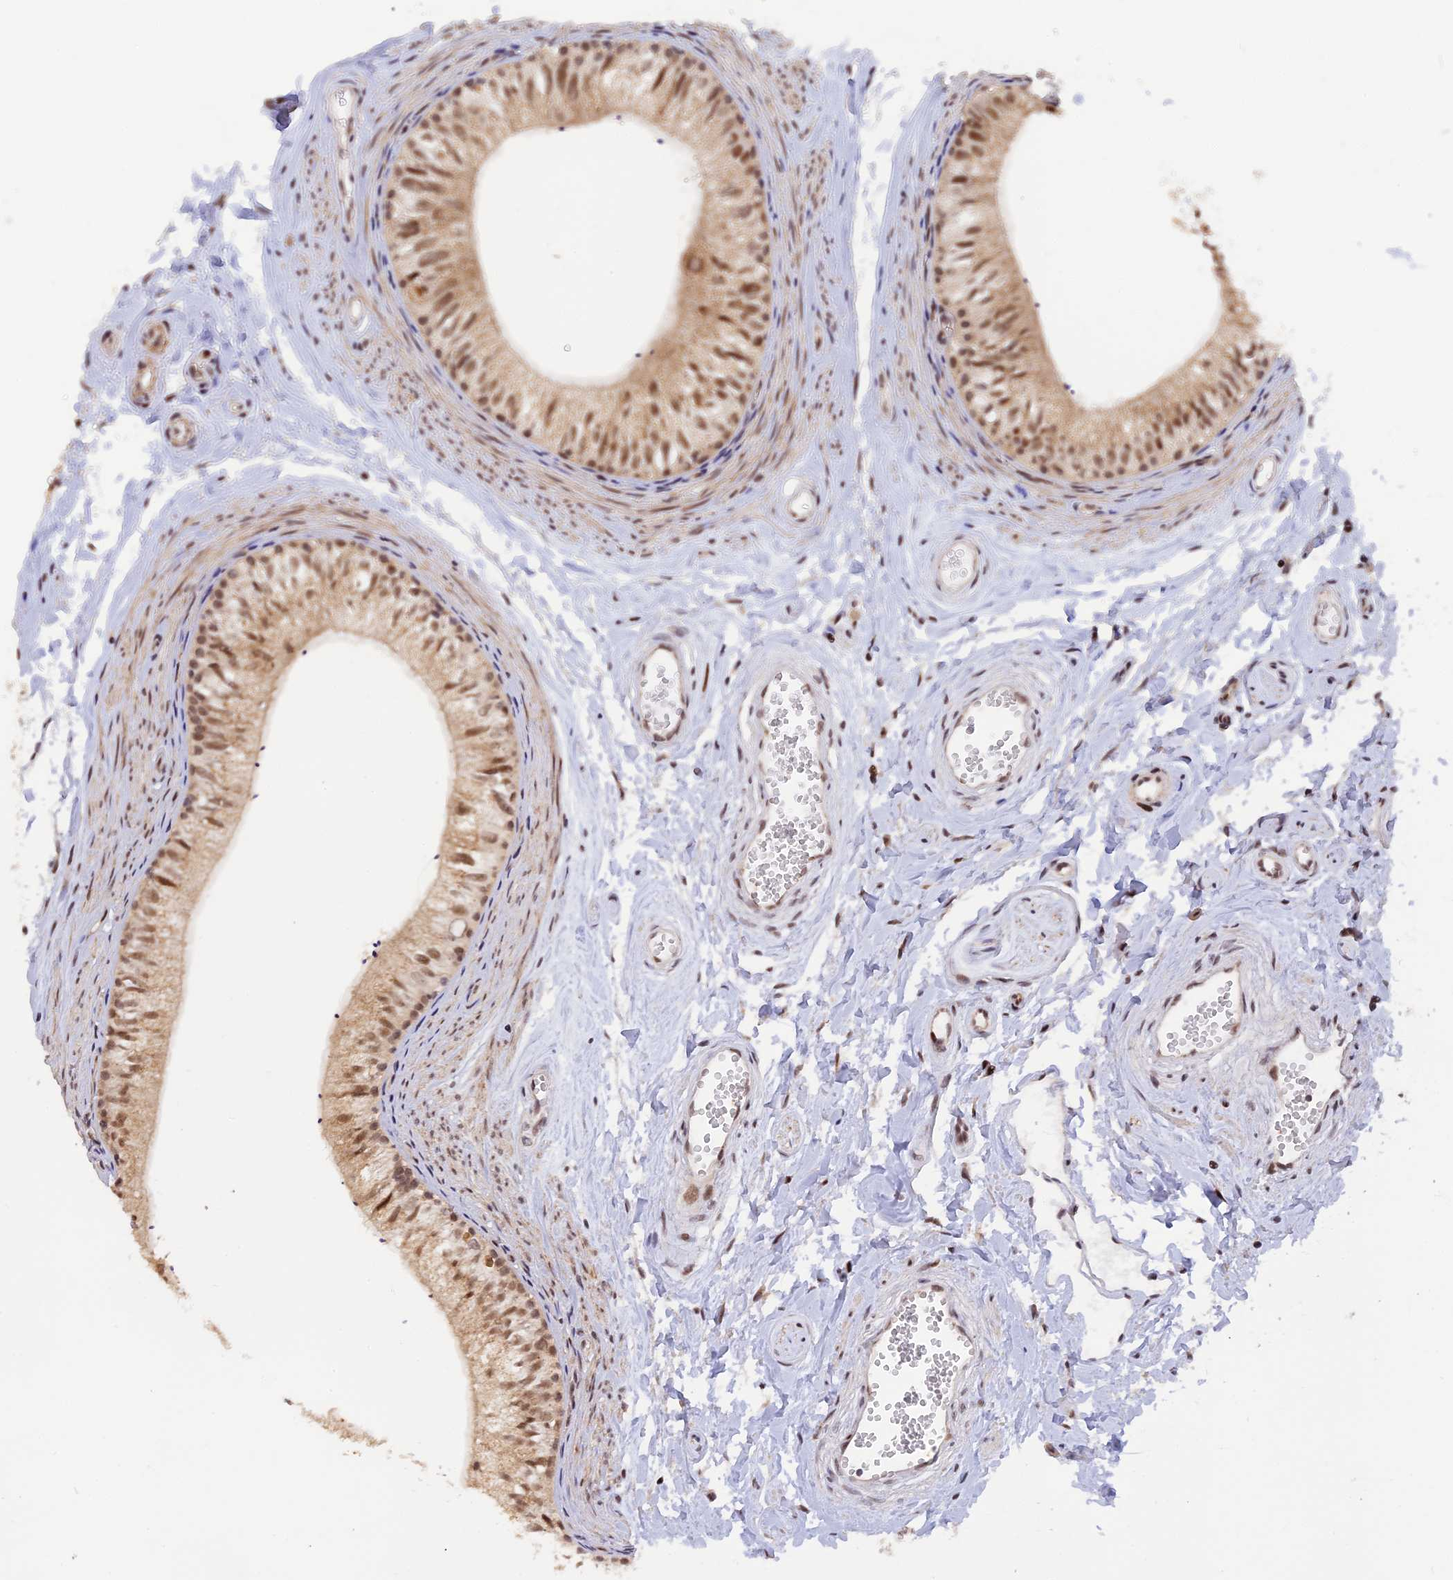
{"staining": {"intensity": "moderate", "quantity": ">75%", "location": "nuclear"}, "tissue": "epididymis", "cell_type": "Glandular cells", "image_type": "normal", "snomed": [{"axis": "morphology", "description": "Normal tissue, NOS"}, {"axis": "topography", "description": "Epididymis"}], "caption": "Moderate nuclear staining for a protein is seen in about >75% of glandular cells of unremarkable epididymis using IHC.", "gene": "POLR2C", "patient": {"sex": "male", "age": 56}}